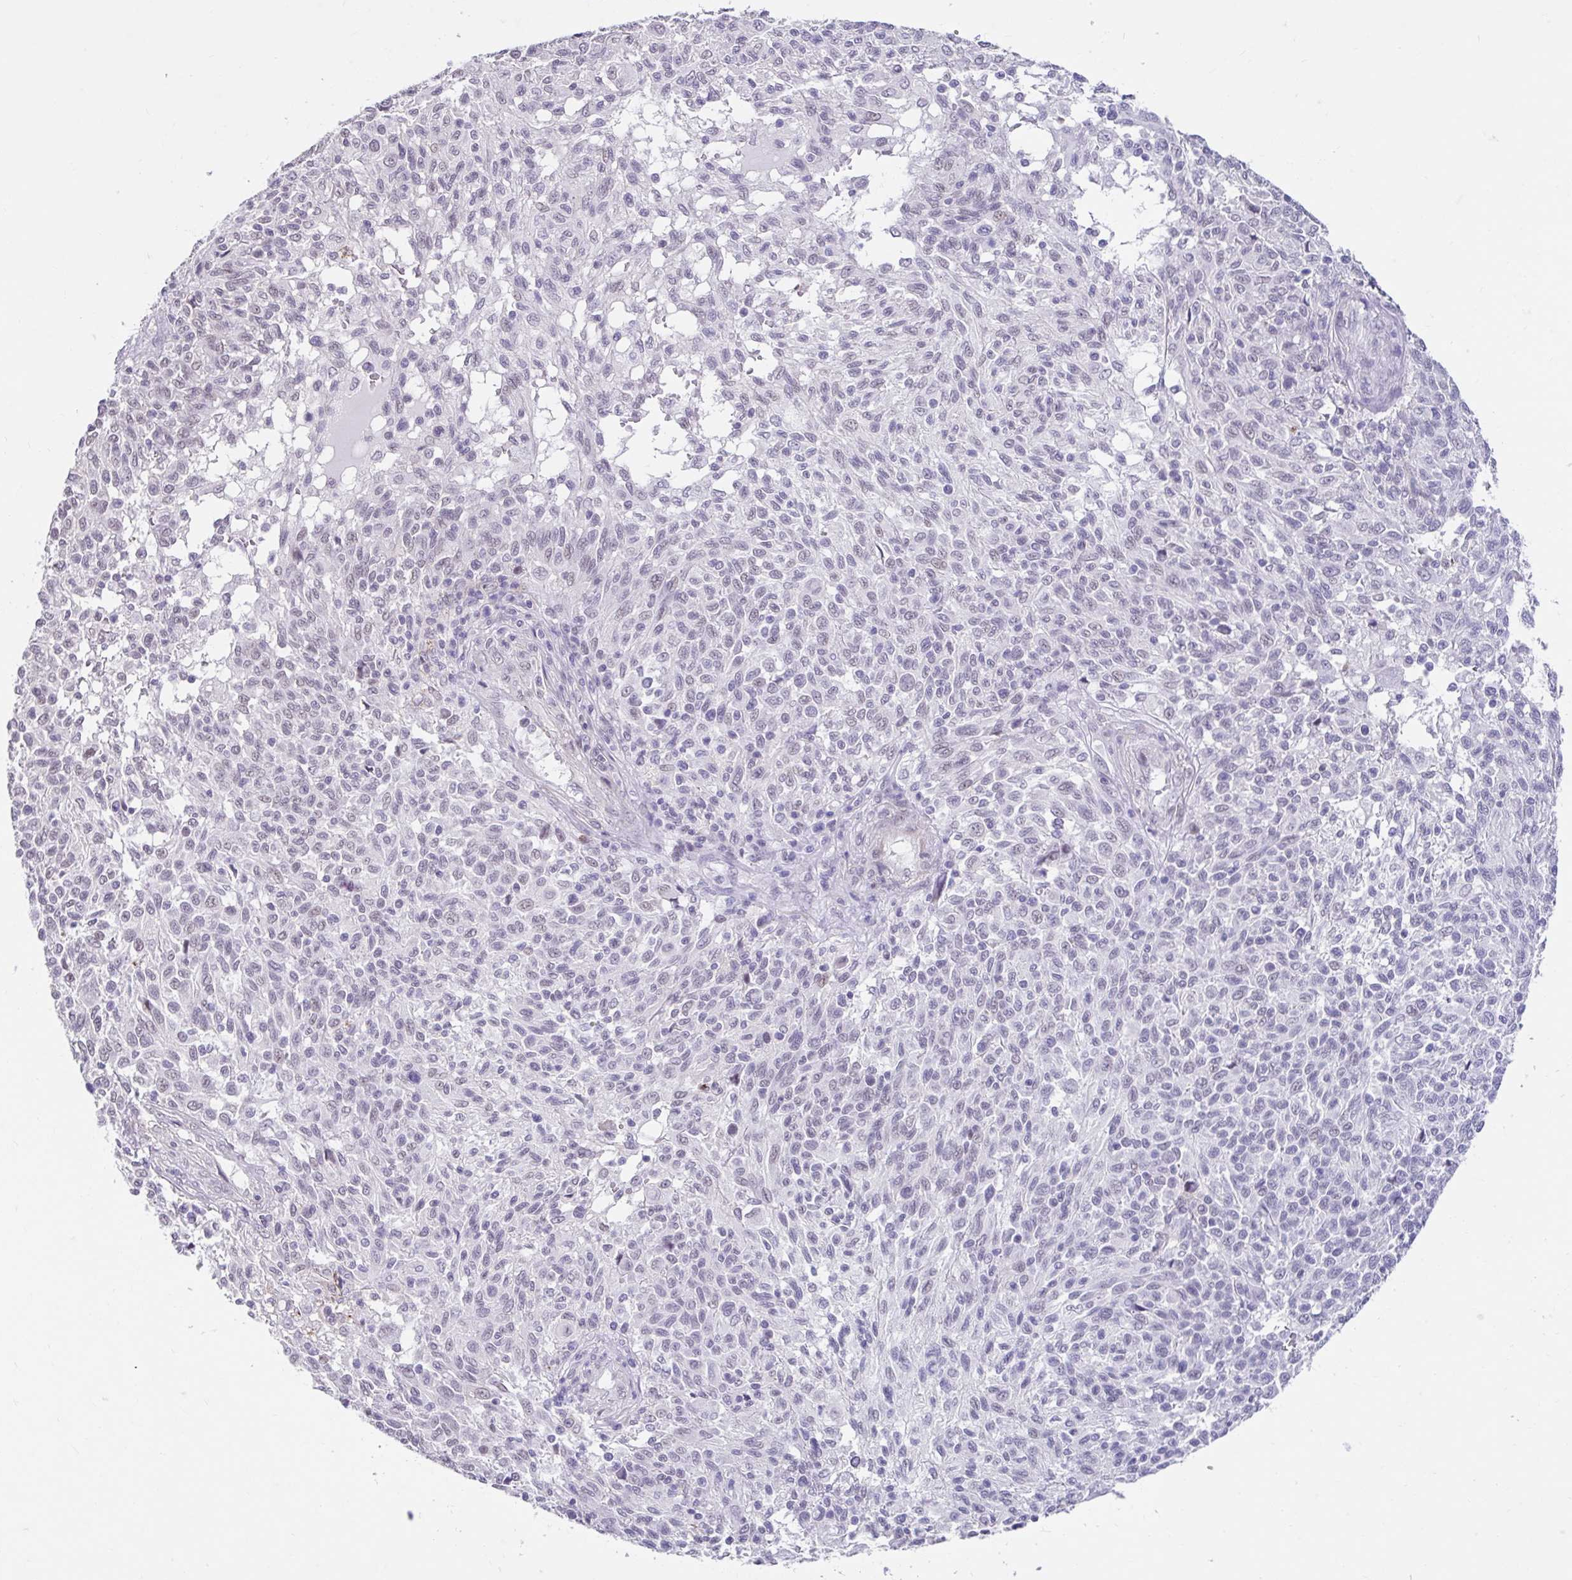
{"staining": {"intensity": "negative", "quantity": "none", "location": "none"}, "tissue": "melanoma", "cell_type": "Tumor cells", "image_type": "cancer", "snomed": [{"axis": "morphology", "description": "Malignant melanoma, NOS"}, {"axis": "topography", "description": "Skin"}], "caption": "This histopathology image is of melanoma stained with IHC to label a protein in brown with the nuclei are counter-stained blue. There is no positivity in tumor cells.", "gene": "DCAF17", "patient": {"sex": "male", "age": 66}}